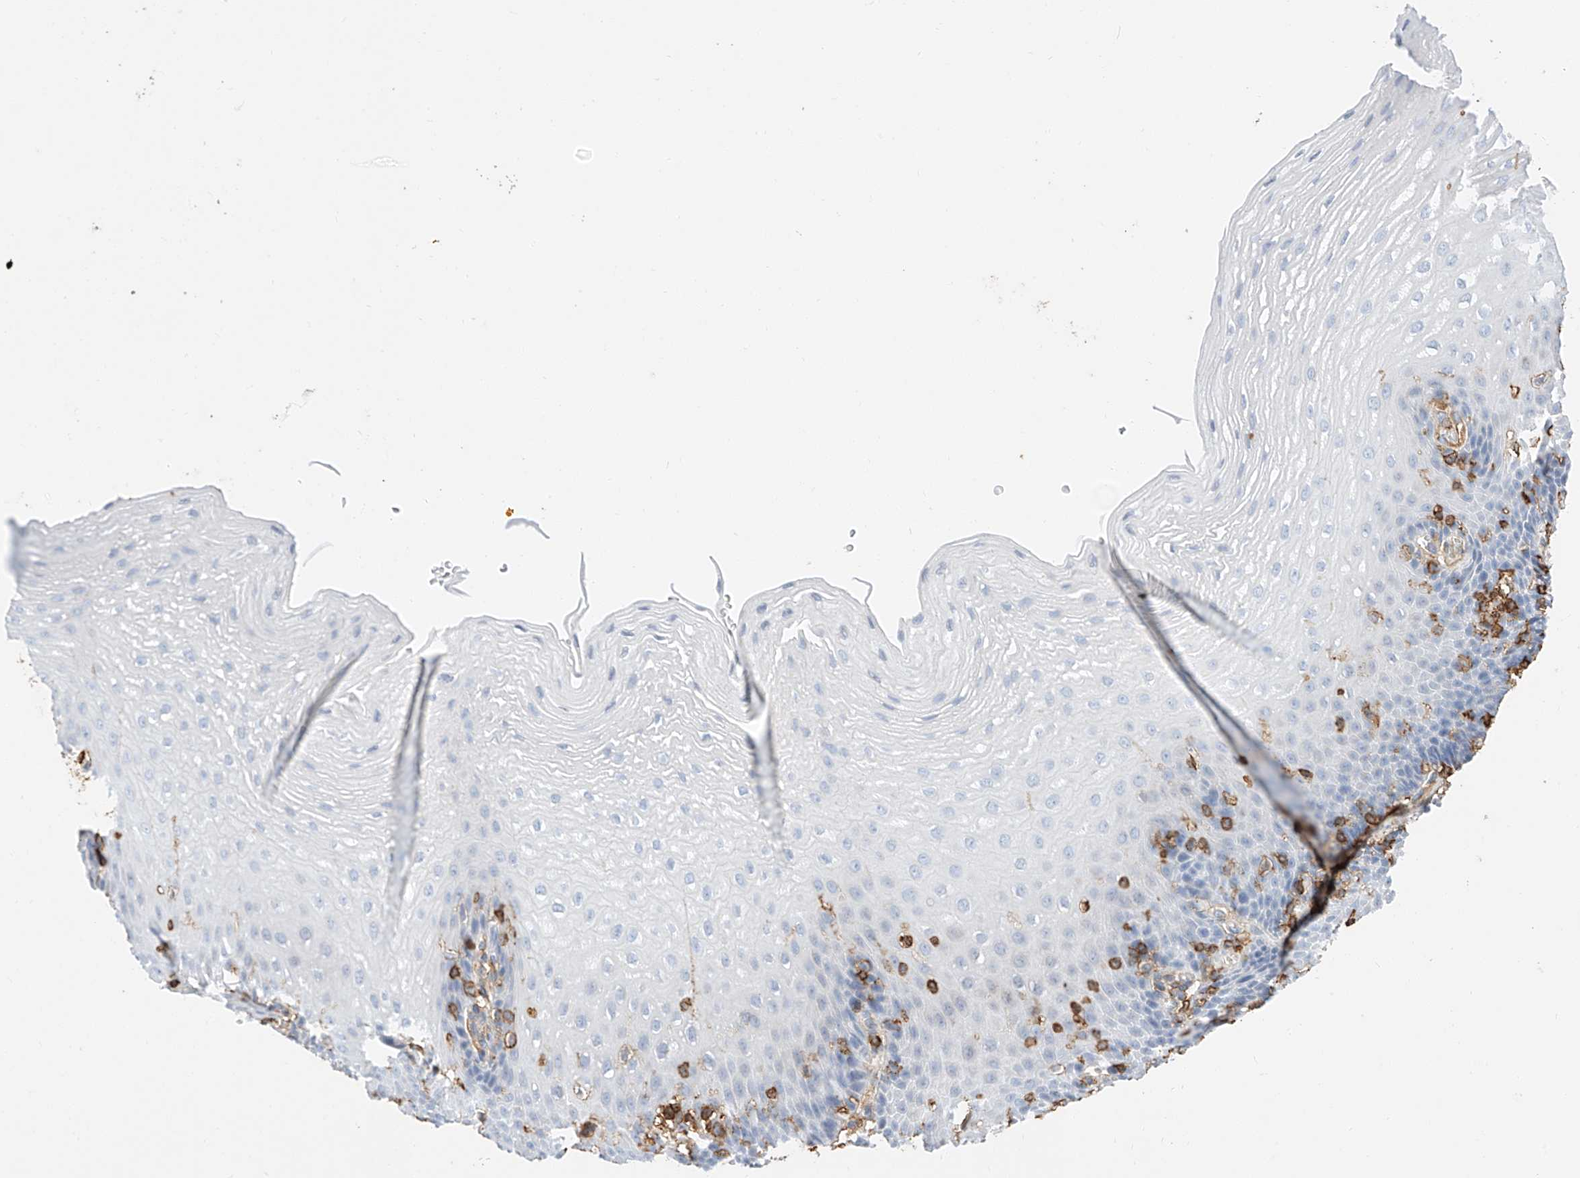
{"staining": {"intensity": "negative", "quantity": "none", "location": "none"}, "tissue": "esophagus", "cell_type": "Squamous epithelial cells", "image_type": "normal", "snomed": [{"axis": "morphology", "description": "Normal tissue, NOS"}, {"axis": "topography", "description": "Esophagus"}], "caption": "This histopathology image is of unremarkable esophagus stained with immunohistochemistry to label a protein in brown with the nuclei are counter-stained blue. There is no expression in squamous epithelial cells.", "gene": "WFS1", "patient": {"sex": "female", "age": 66}}